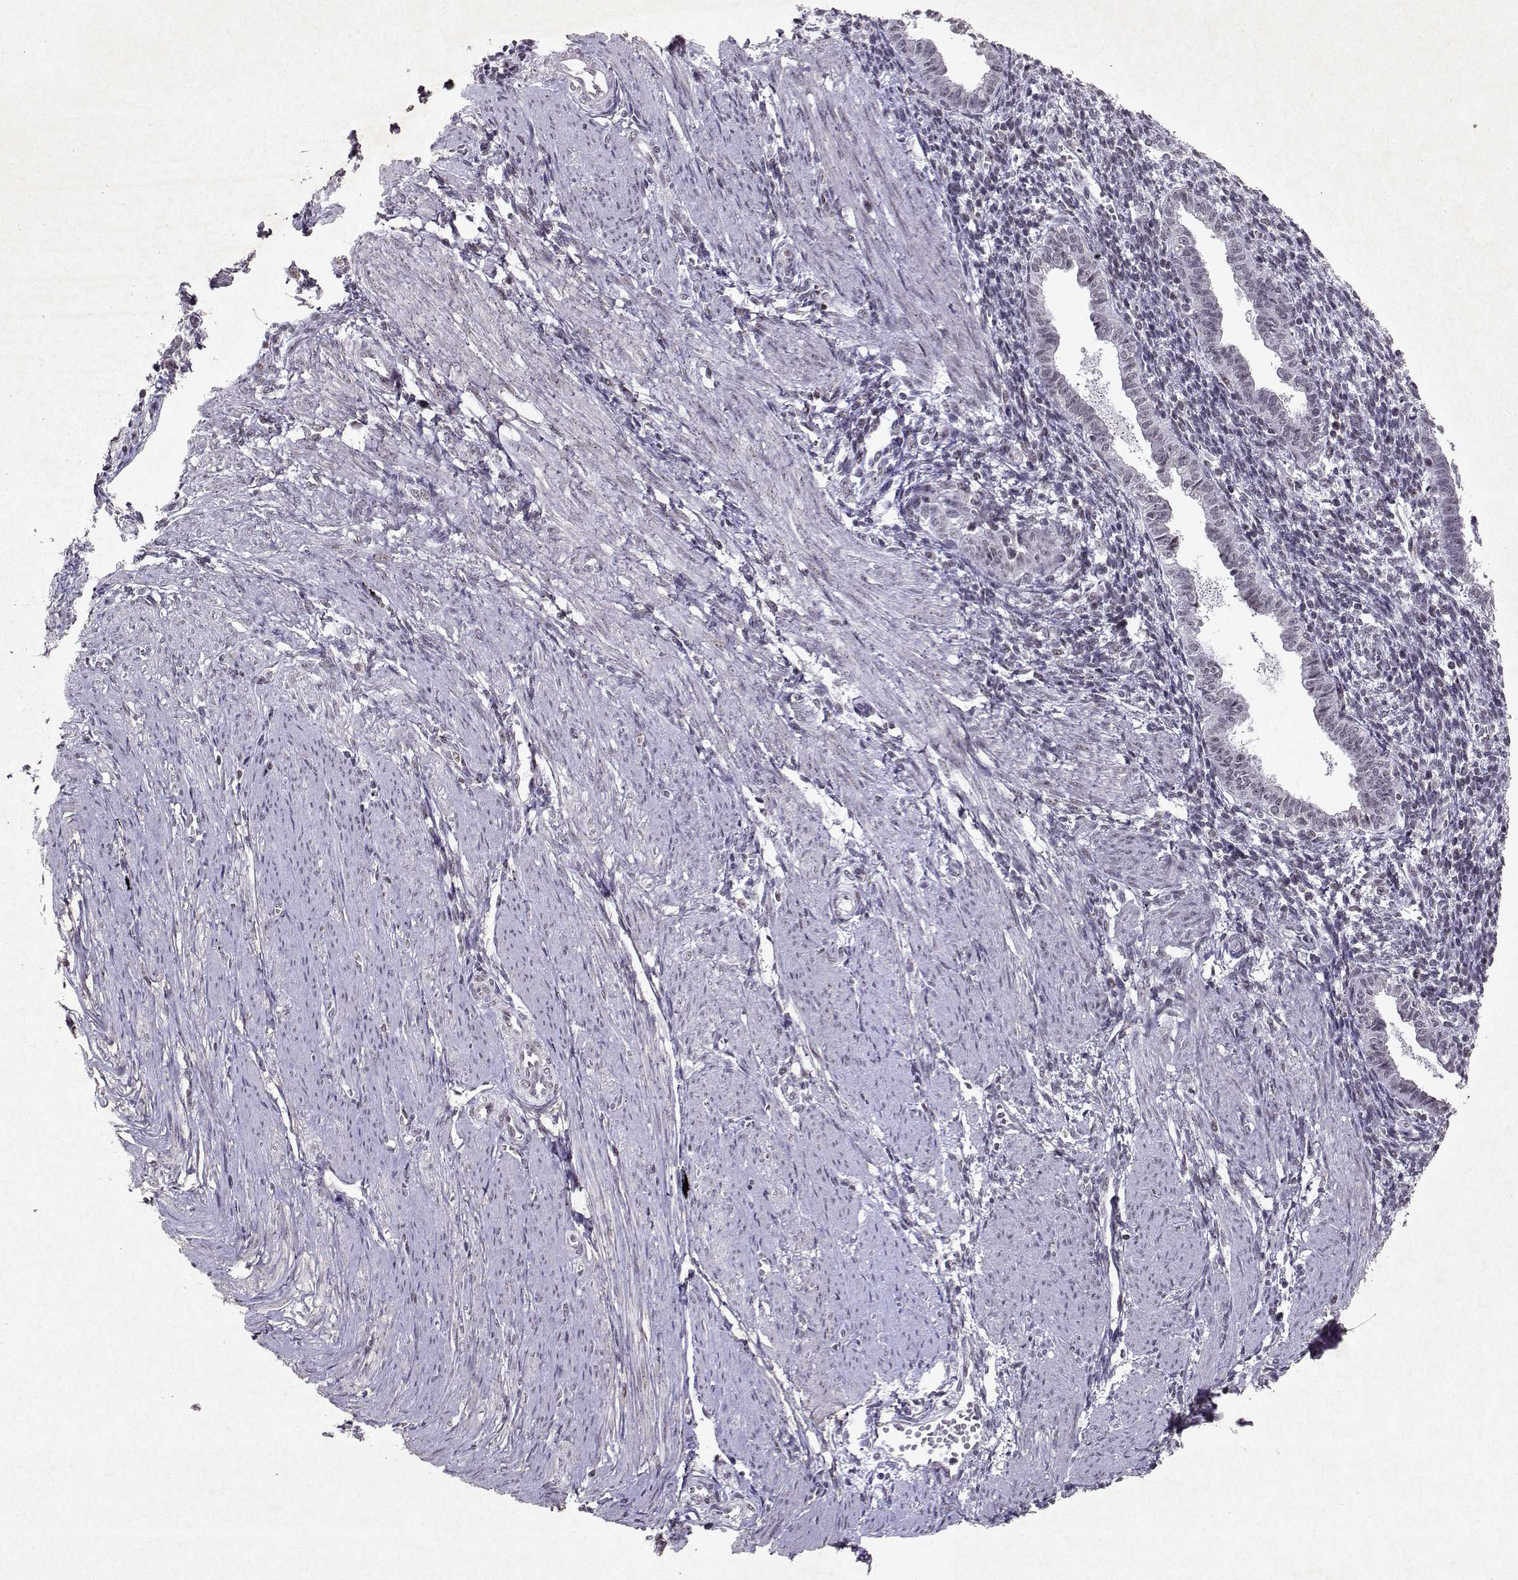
{"staining": {"intensity": "weak", "quantity": "<25%", "location": "nuclear"}, "tissue": "endometrium", "cell_type": "Cells in endometrial stroma", "image_type": "normal", "snomed": [{"axis": "morphology", "description": "Normal tissue, NOS"}, {"axis": "topography", "description": "Endometrium"}], "caption": "Endometrium stained for a protein using immunohistochemistry shows no expression cells in endometrial stroma.", "gene": "DDX56", "patient": {"sex": "female", "age": 37}}